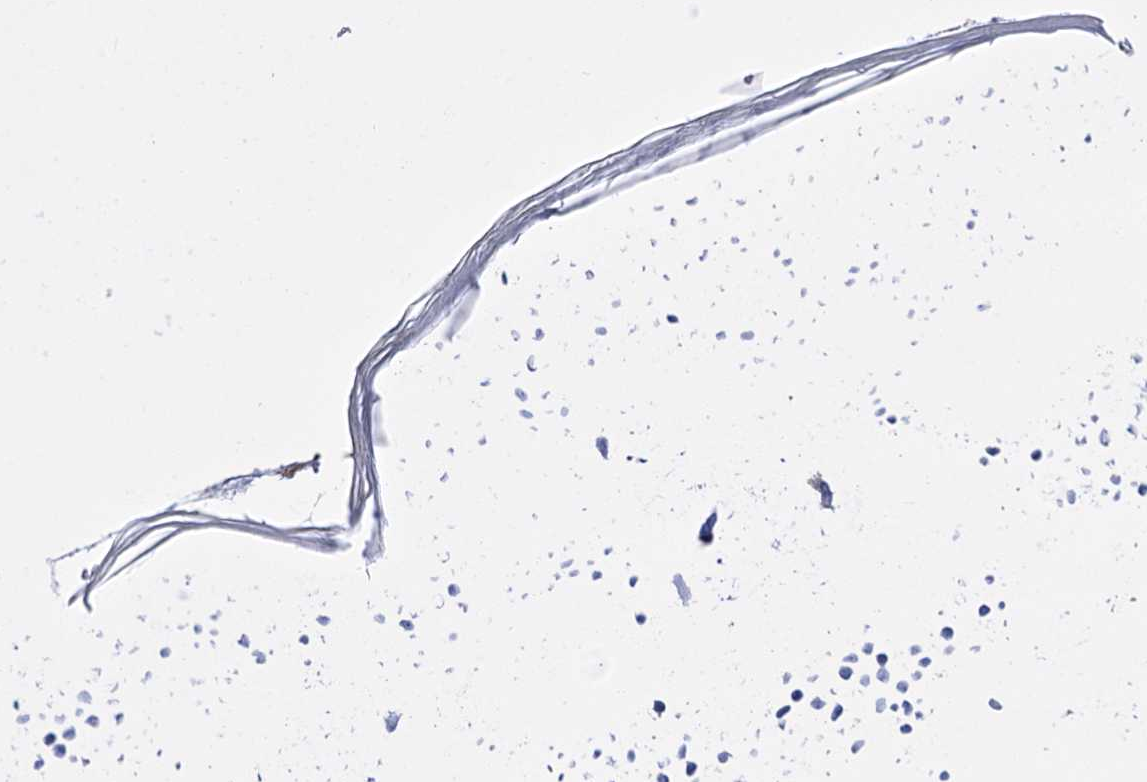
{"staining": {"intensity": "negative", "quantity": "none", "location": "none"}, "tissue": "skin", "cell_type": "Fibroblasts", "image_type": "normal", "snomed": [{"axis": "morphology", "description": "Normal tissue, NOS"}, {"axis": "topography", "description": "Skin"}], "caption": "Immunohistochemistry (IHC) image of benign skin: human skin stained with DAB (3,3'-diaminobenzidine) reveals no significant protein expression in fibroblasts.", "gene": "BBS4", "patient": {"sex": "female", "age": 58}}